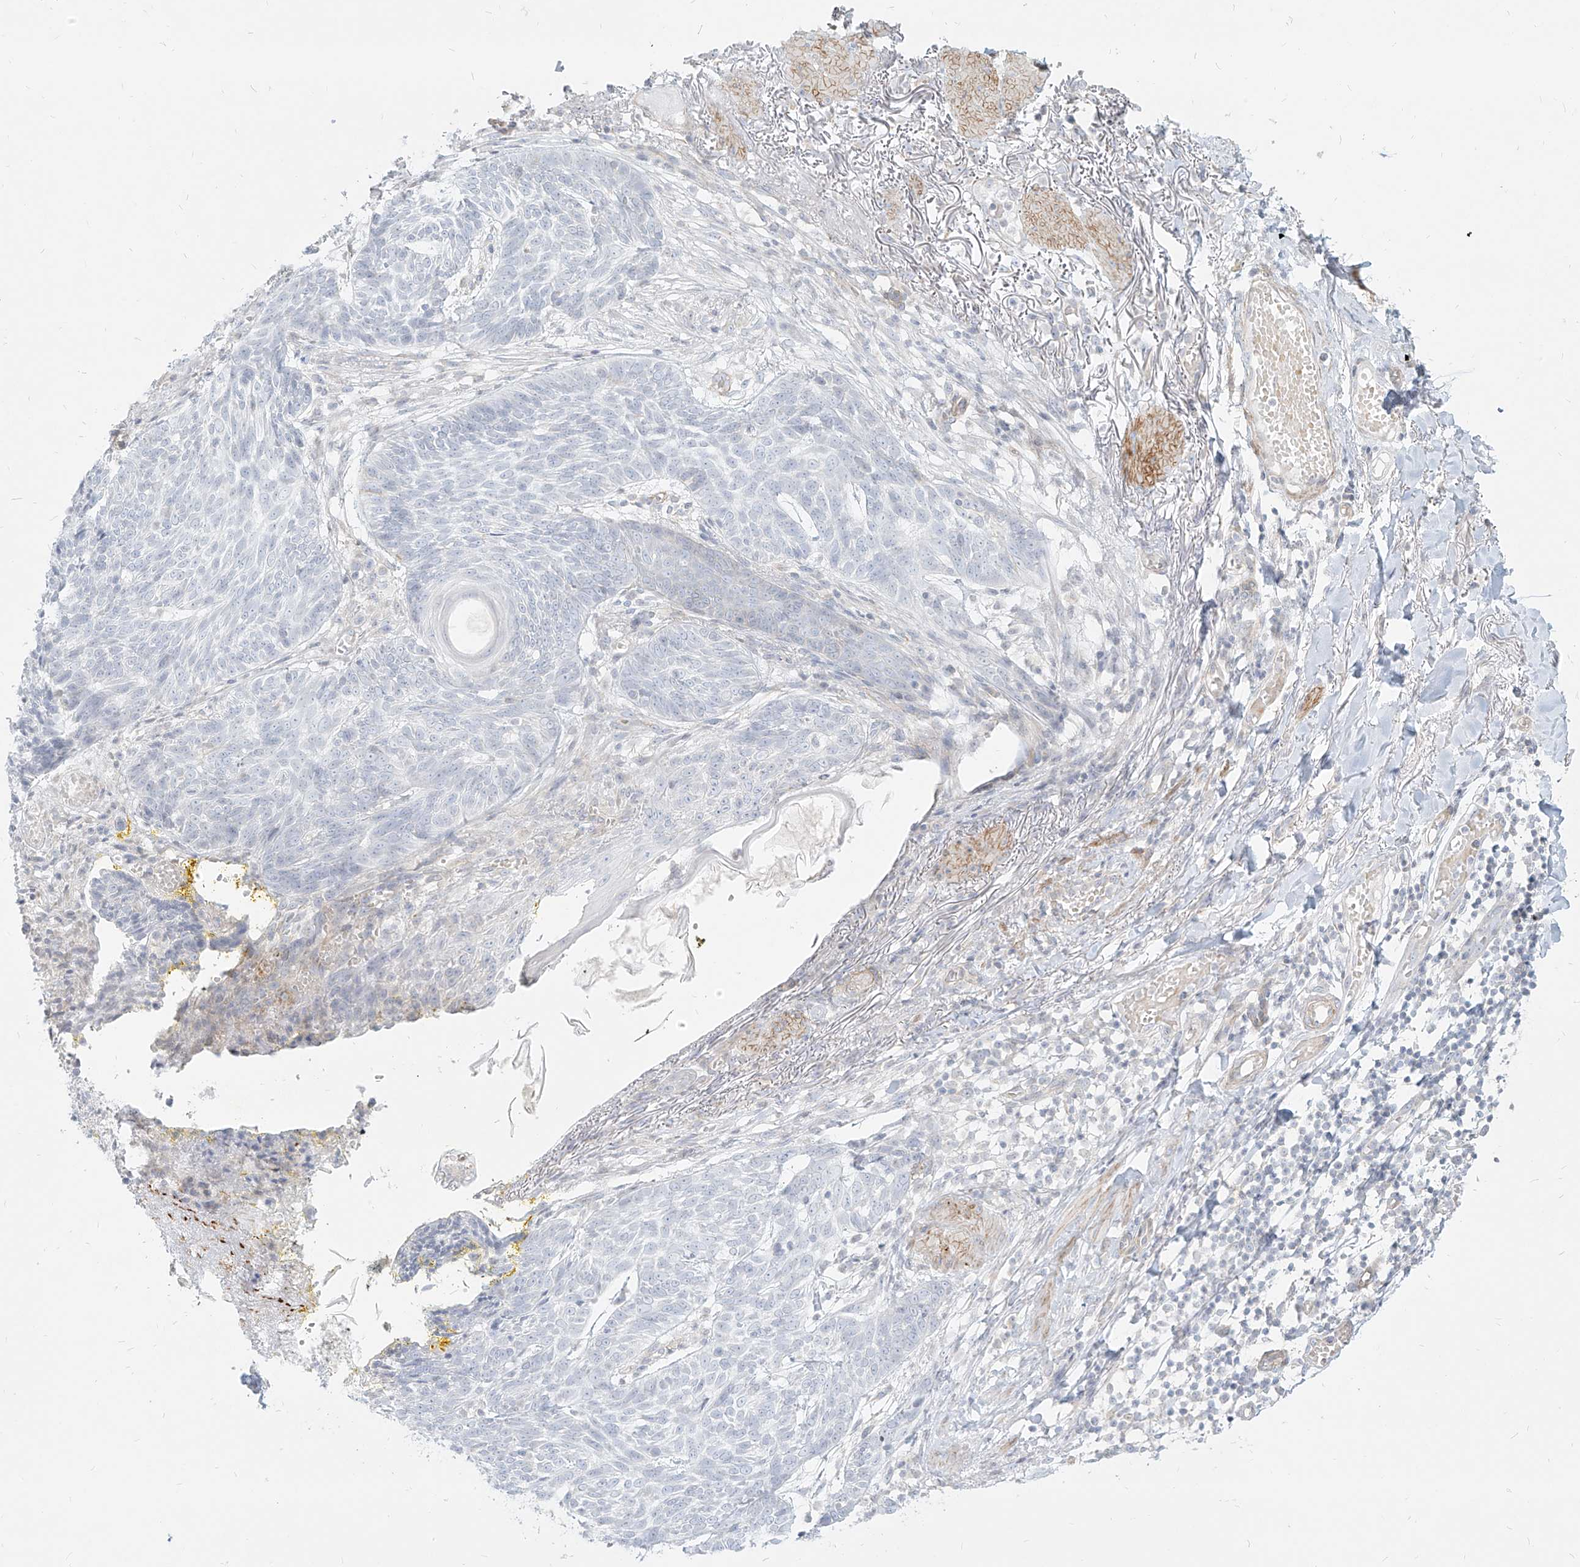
{"staining": {"intensity": "negative", "quantity": "none", "location": "none"}, "tissue": "skin cancer", "cell_type": "Tumor cells", "image_type": "cancer", "snomed": [{"axis": "morphology", "description": "Normal tissue, NOS"}, {"axis": "morphology", "description": "Basal cell carcinoma"}, {"axis": "topography", "description": "Skin"}], "caption": "Immunohistochemistry (IHC) histopathology image of neoplastic tissue: skin basal cell carcinoma stained with DAB (3,3'-diaminobenzidine) demonstrates no significant protein positivity in tumor cells.", "gene": "ITPKB", "patient": {"sex": "male", "age": 64}}